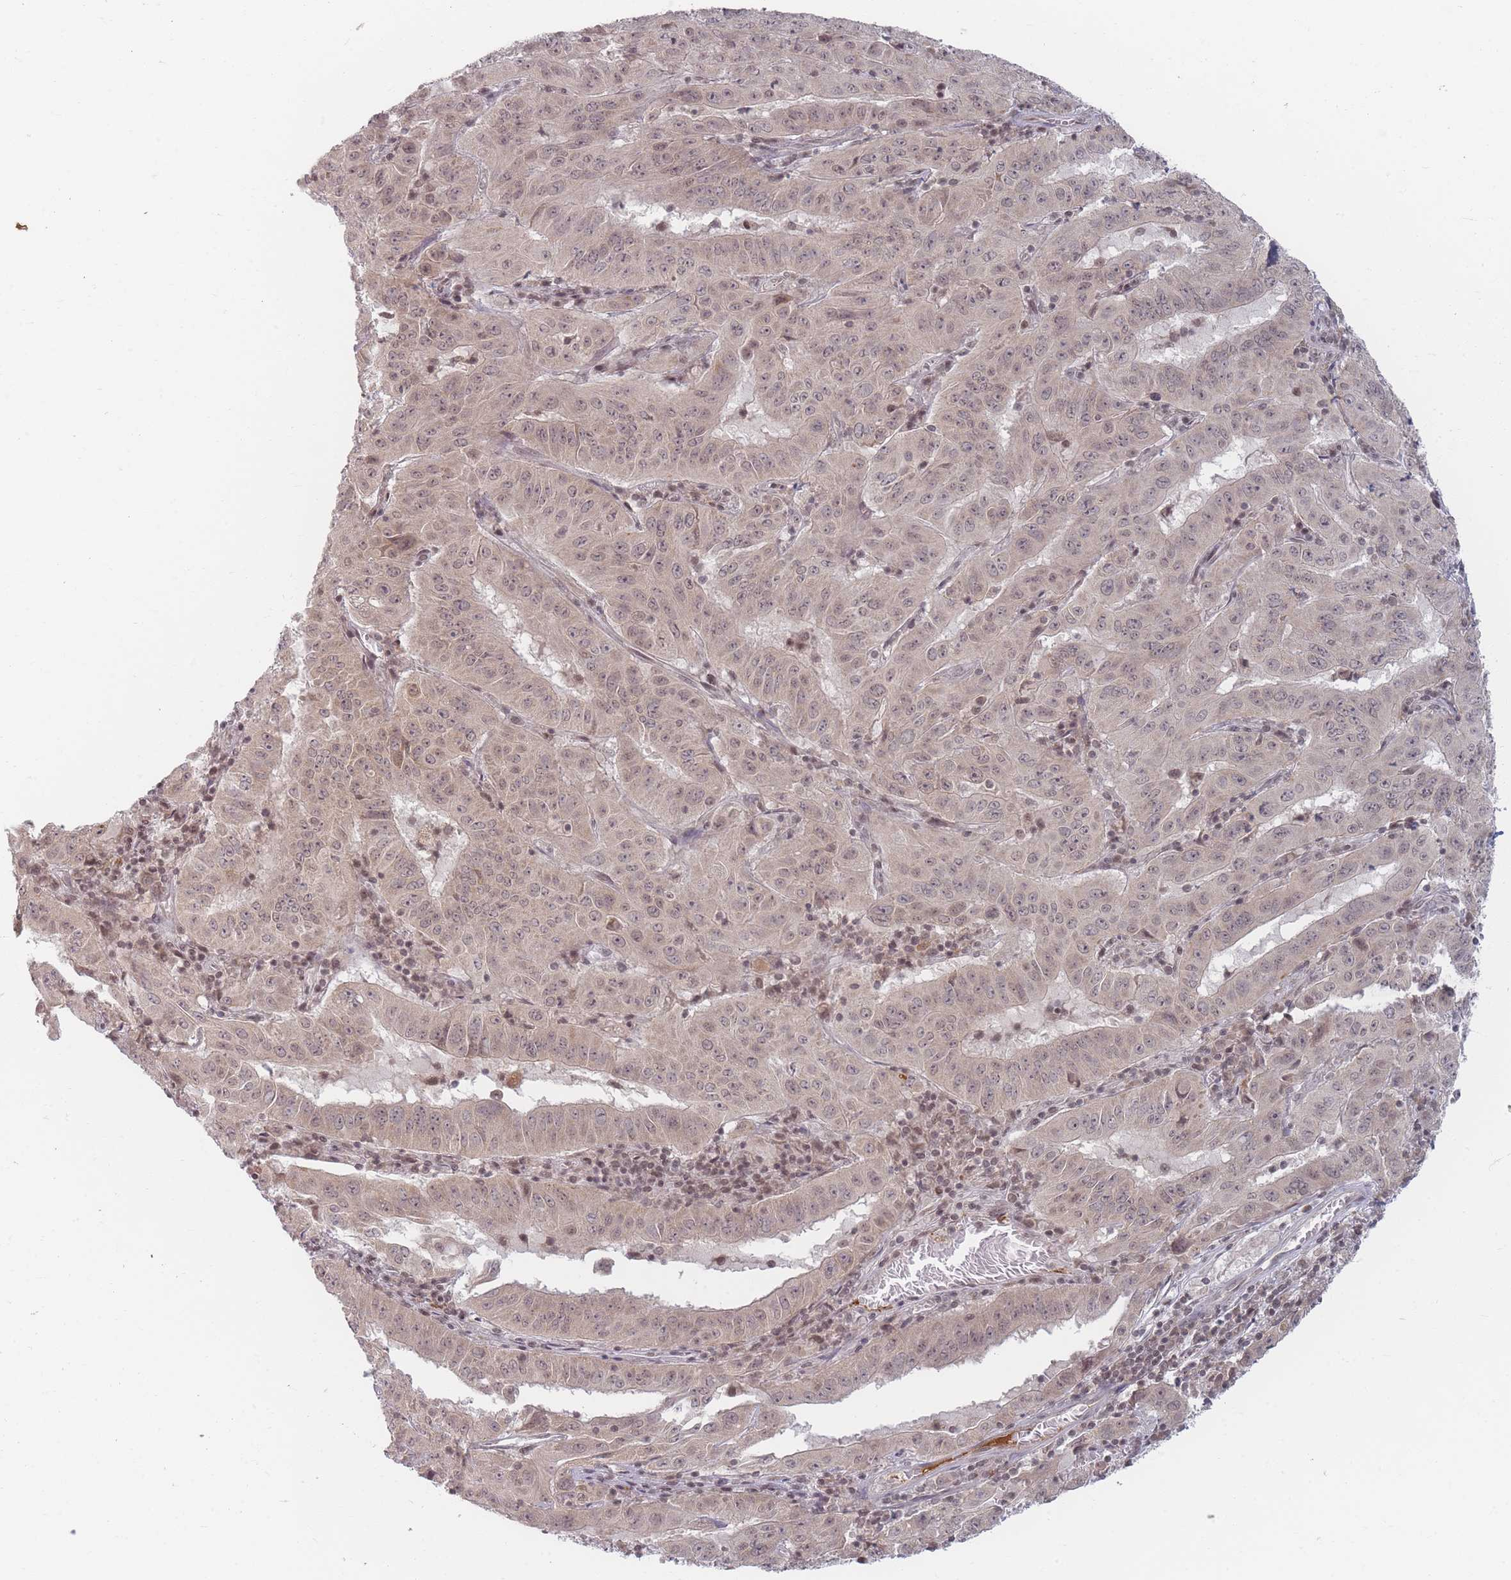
{"staining": {"intensity": "weak", "quantity": ">75%", "location": "cytoplasmic/membranous,nuclear"}, "tissue": "pancreatic cancer", "cell_type": "Tumor cells", "image_type": "cancer", "snomed": [{"axis": "morphology", "description": "Adenocarcinoma, NOS"}, {"axis": "topography", "description": "Pancreas"}], "caption": "This image shows pancreatic cancer stained with immunohistochemistry (IHC) to label a protein in brown. The cytoplasmic/membranous and nuclear of tumor cells show weak positivity for the protein. Nuclei are counter-stained blue.", "gene": "SPATA45", "patient": {"sex": "male", "age": 63}}